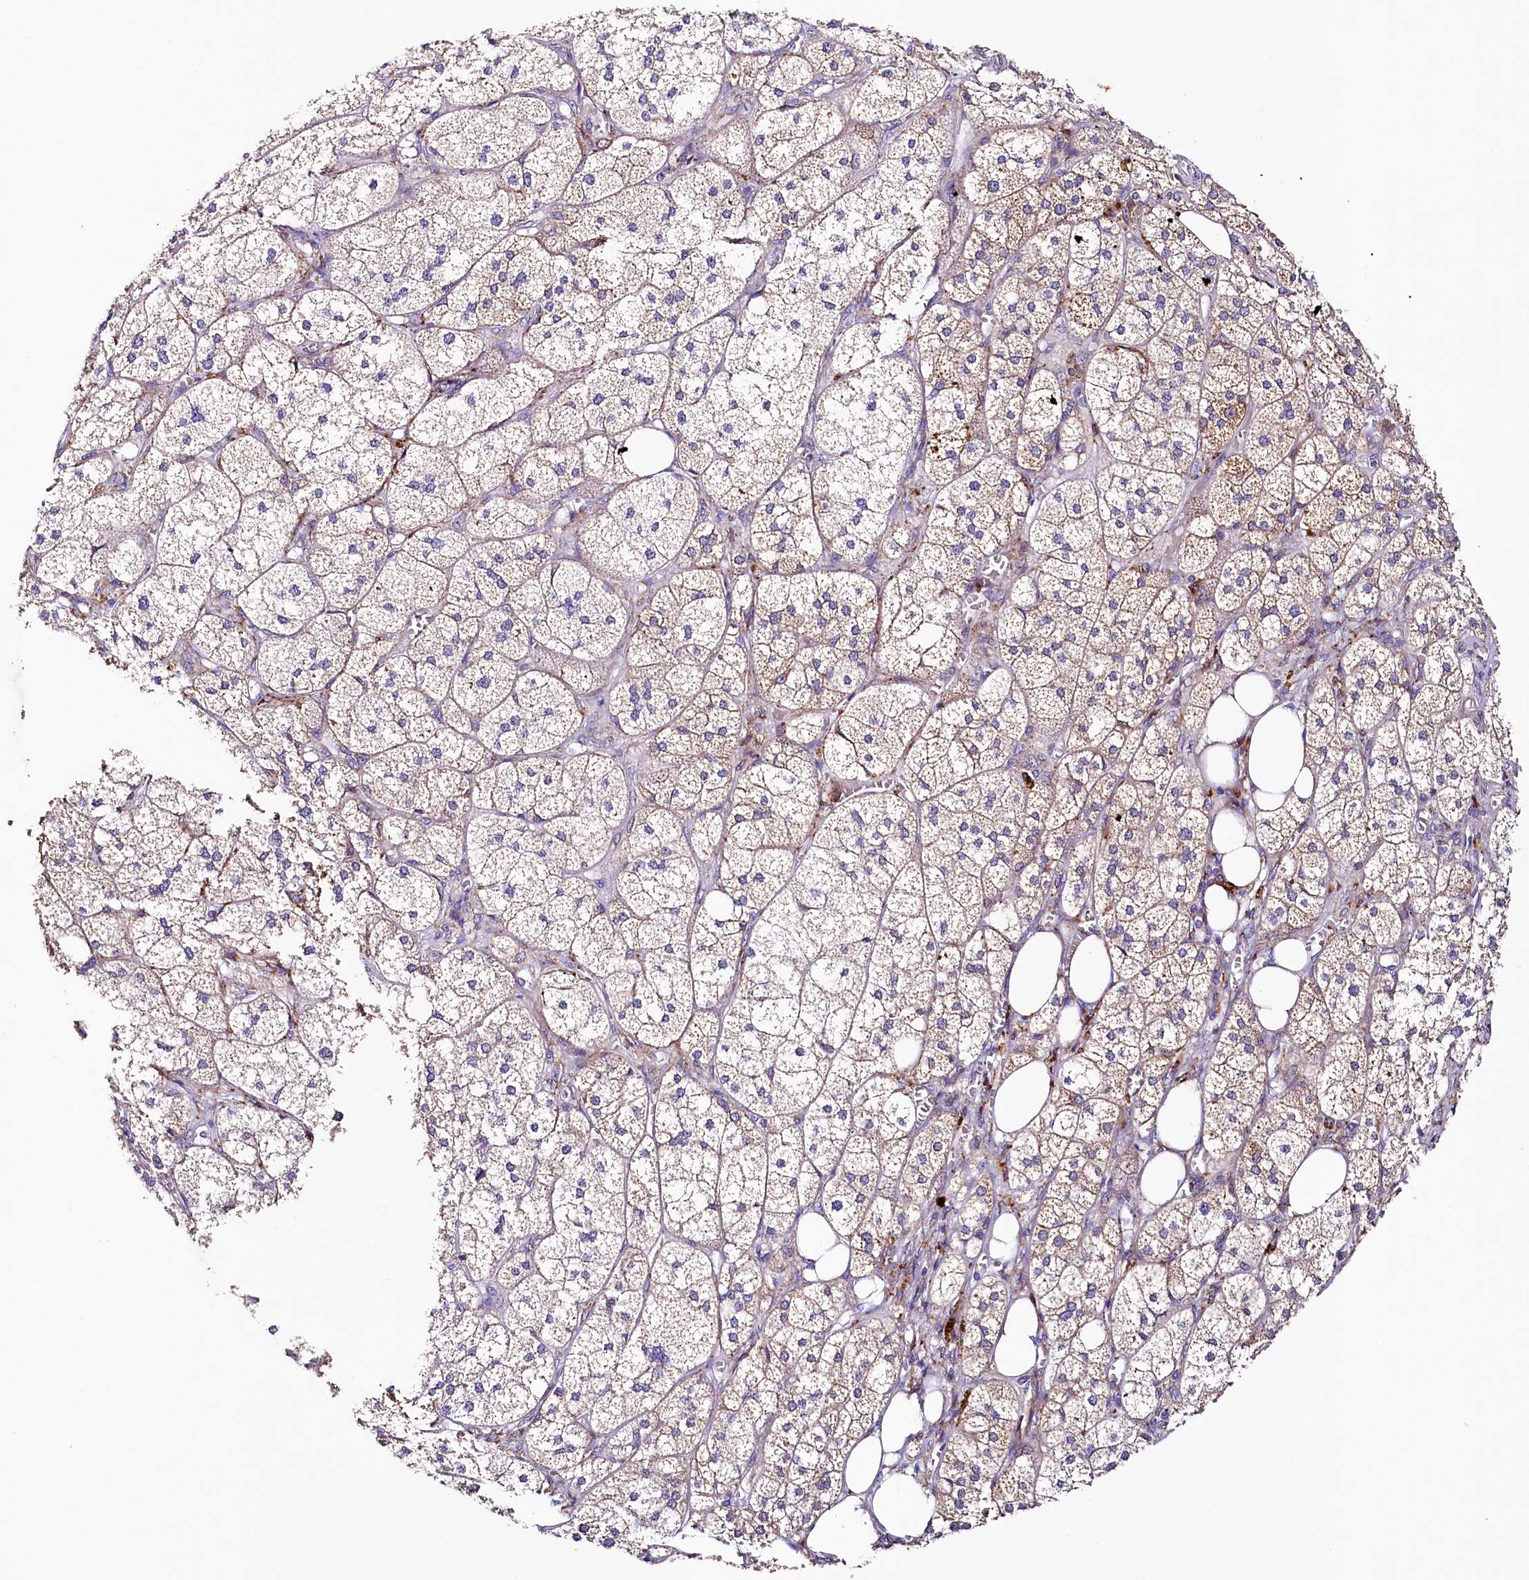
{"staining": {"intensity": "strong", "quantity": "25%-75%", "location": "cytoplasmic/membranous"}, "tissue": "adrenal gland", "cell_type": "Glandular cells", "image_type": "normal", "snomed": [{"axis": "morphology", "description": "Normal tissue, NOS"}, {"axis": "topography", "description": "Adrenal gland"}], "caption": "High-power microscopy captured an immunohistochemistry (IHC) micrograph of unremarkable adrenal gland, revealing strong cytoplasmic/membranous positivity in about 25%-75% of glandular cells. (brown staining indicates protein expression, while blue staining denotes nuclei).", "gene": "SACM1L", "patient": {"sex": "female", "age": 61}}